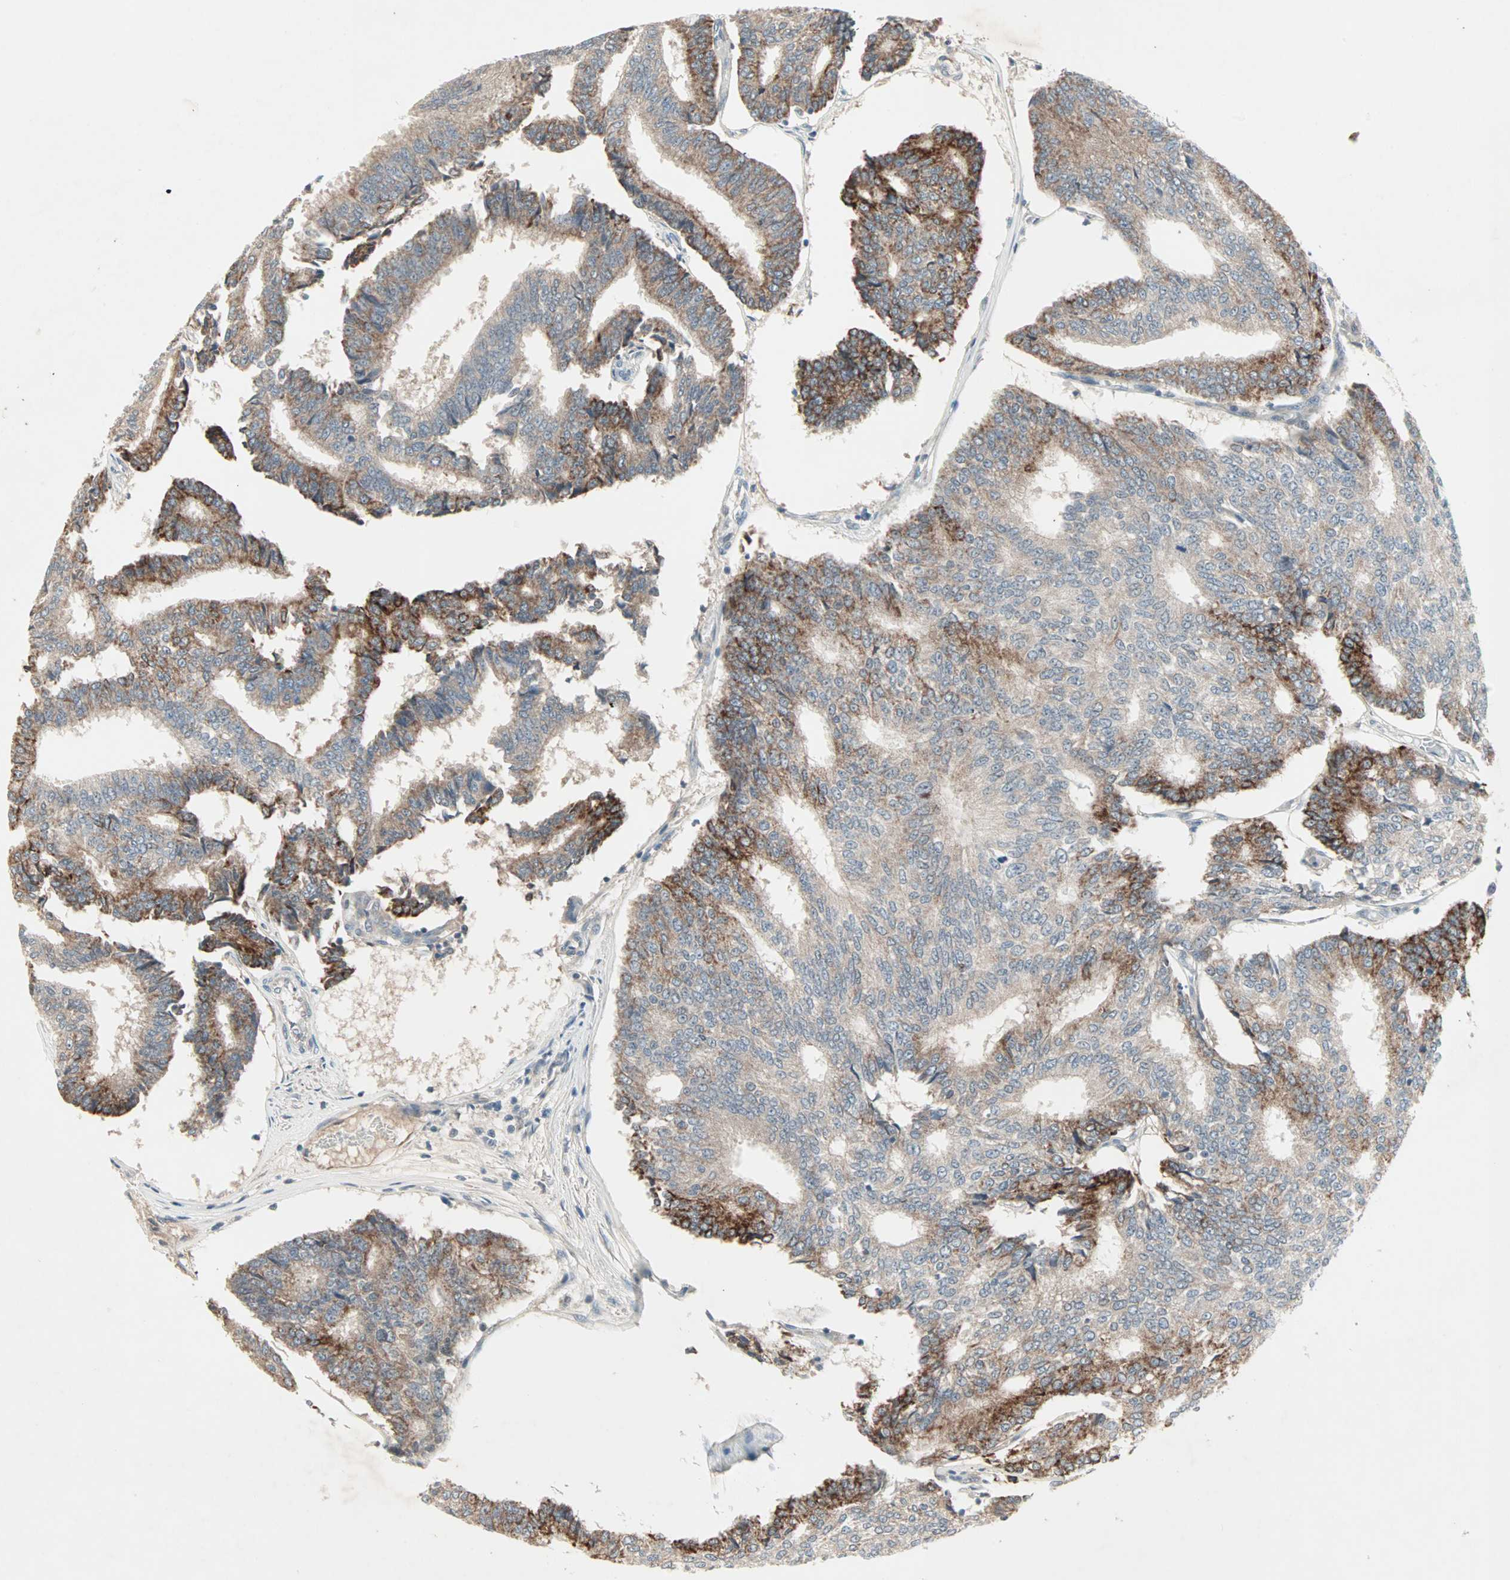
{"staining": {"intensity": "strong", "quantity": "25%-75%", "location": "cytoplasmic/membranous"}, "tissue": "prostate cancer", "cell_type": "Tumor cells", "image_type": "cancer", "snomed": [{"axis": "morphology", "description": "Adenocarcinoma, High grade"}, {"axis": "topography", "description": "Prostate"}], "caption": "Strong cytoplasmic/membranous expression is present in about 25%-75% of tumor cells in prostate cancer.", "gene": "JMJD7-PLA2G4B", "patient": {"sex": "male", "age": 55}}